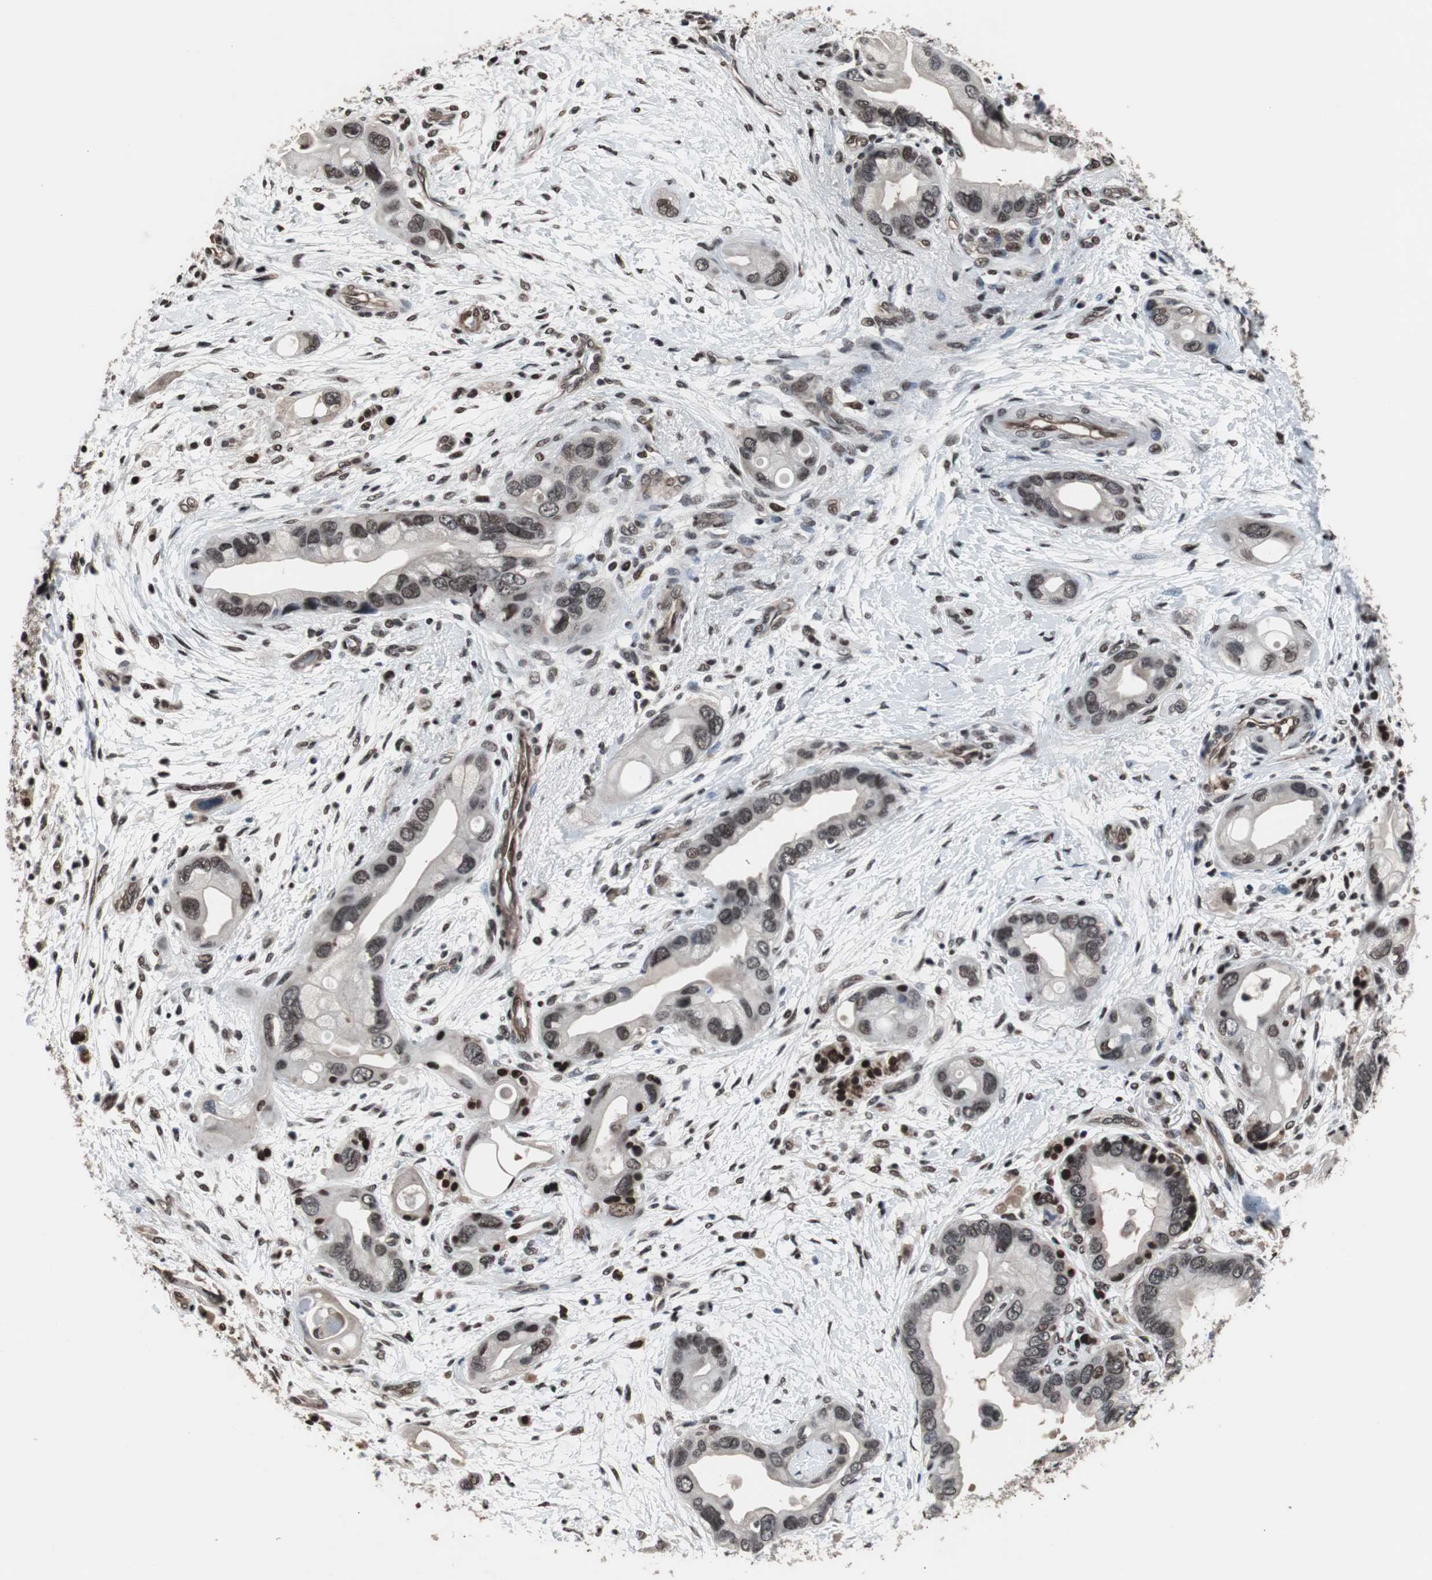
{"staining": {"intensity": "moderate", "quantity": "25%-75%", "location": "nuclear"}, "tissue": "pancreatic cancer", "cell_type": "Tumor cells", "image_type": "cancer", "snomed": [{"axis": "morphology", "description": "Adenocarcinoma, NOS"}, {"axis": "topography", "description": "Pancreas"}], "caption": "Approximately 25%-75% of tumor cells in pancreatic adenocarcinoma exhibit moderate nuclear protein positivity as visualized by brown immunohistochemical staining.", "gene": "POGZ", "patient": {"sex": "female", "age": 77}}